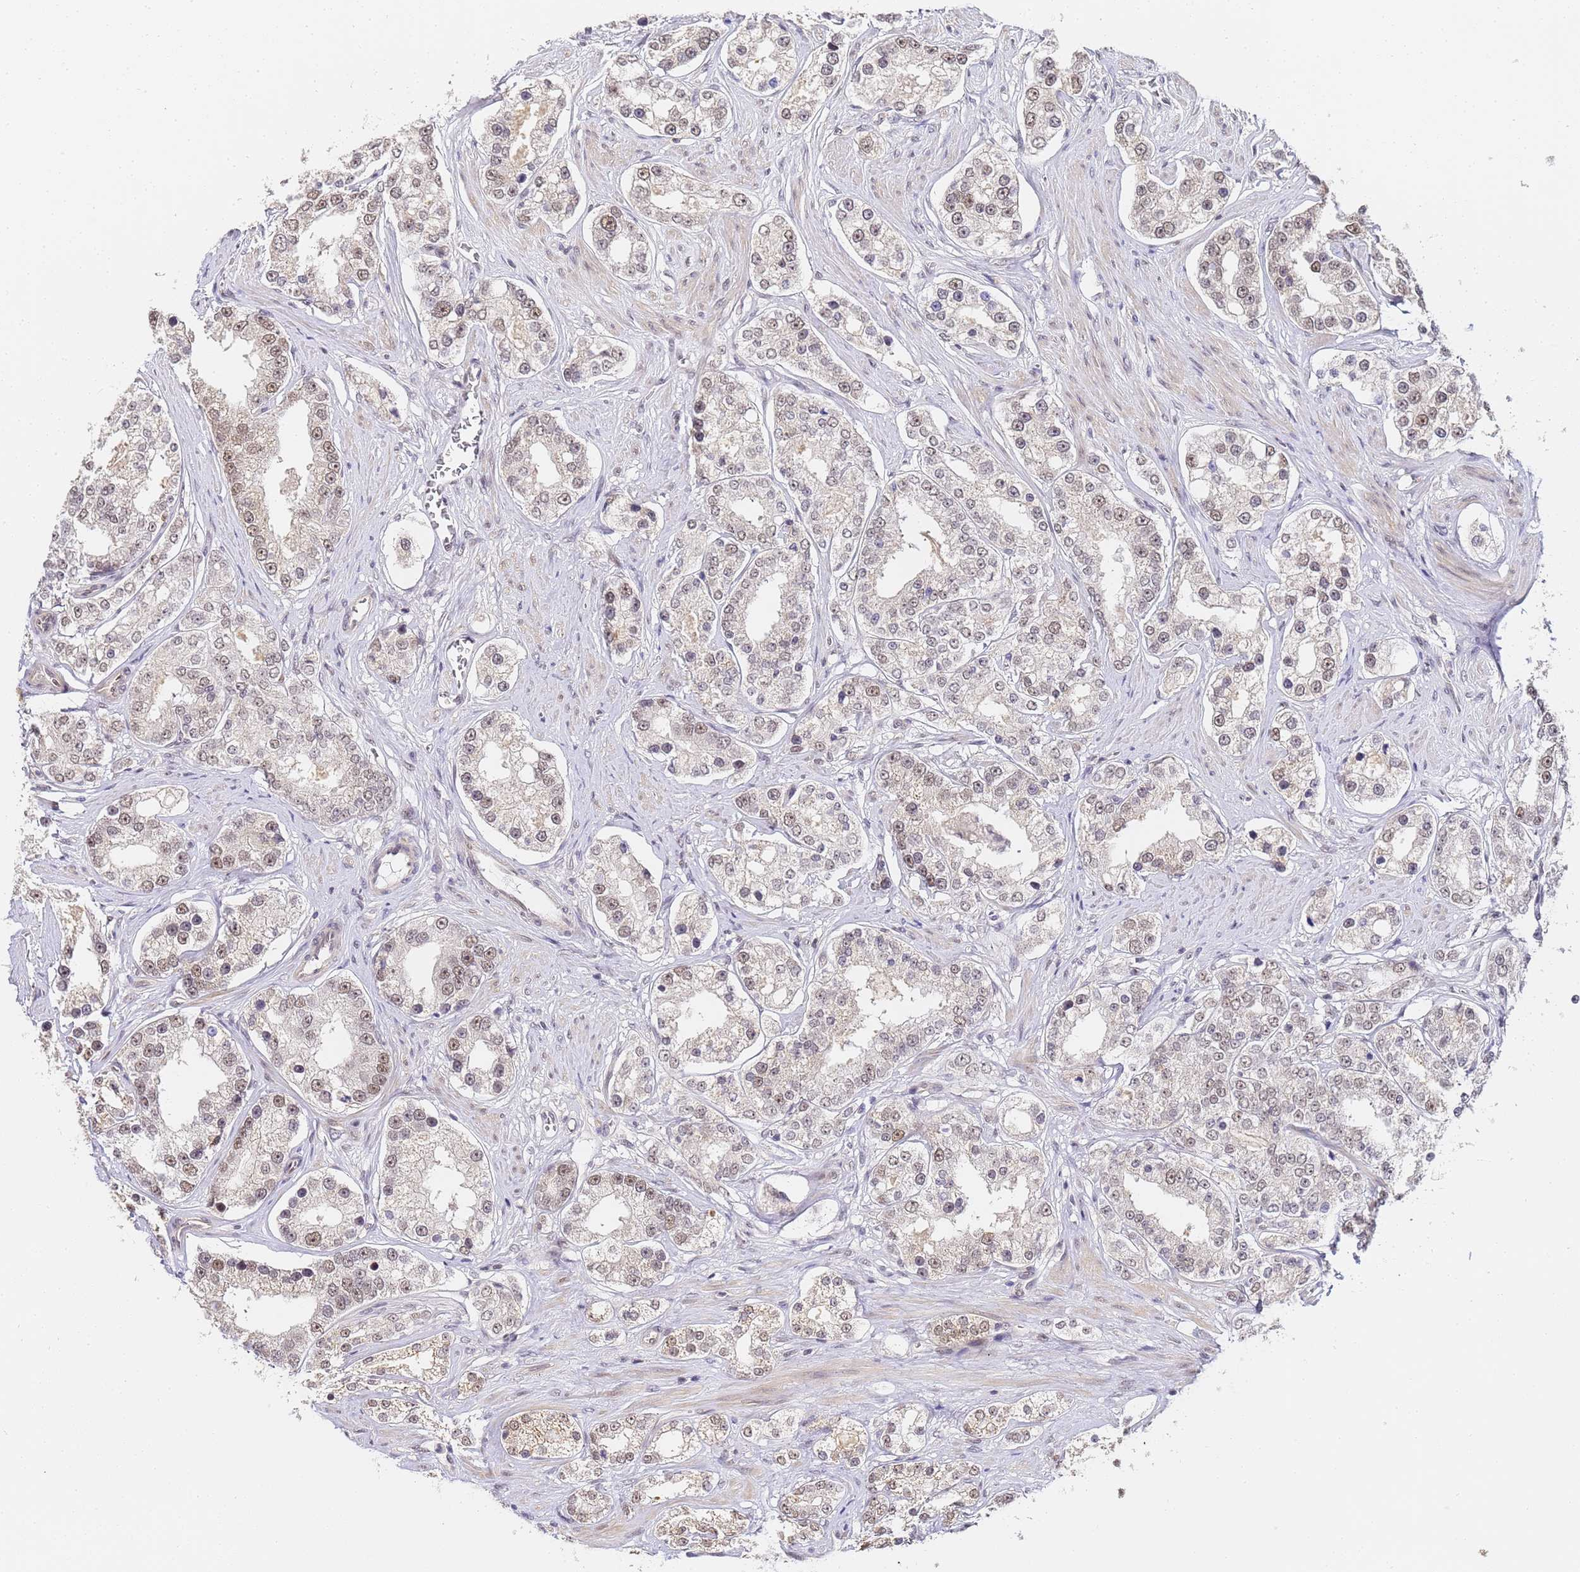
{"staining": {"intensity": "weak", "quantity": "25%-75%", "location": "nuclear"}, "tissue": "prostate cancer", "cell_type": "Tumor cells", "image_type": "cancer", "snomed": [{"axis": "morphology", "description": "Normal tissue, NOS"}, {"axis": "morphology", "description": "Adenocarcinoma, High grade"}, {"axis": "topography", "description": "Prostate"}], "caption": "Immunohistochemical staining of human prostate cancer displays low levels of weak nuclear protein expression in about 25%-75% of tumor cells. (brown staining indicates protein expression, while blue staining denotes nuclei).", "gene": "LSM3", "patient": {"sex": "male", "age": 83}}